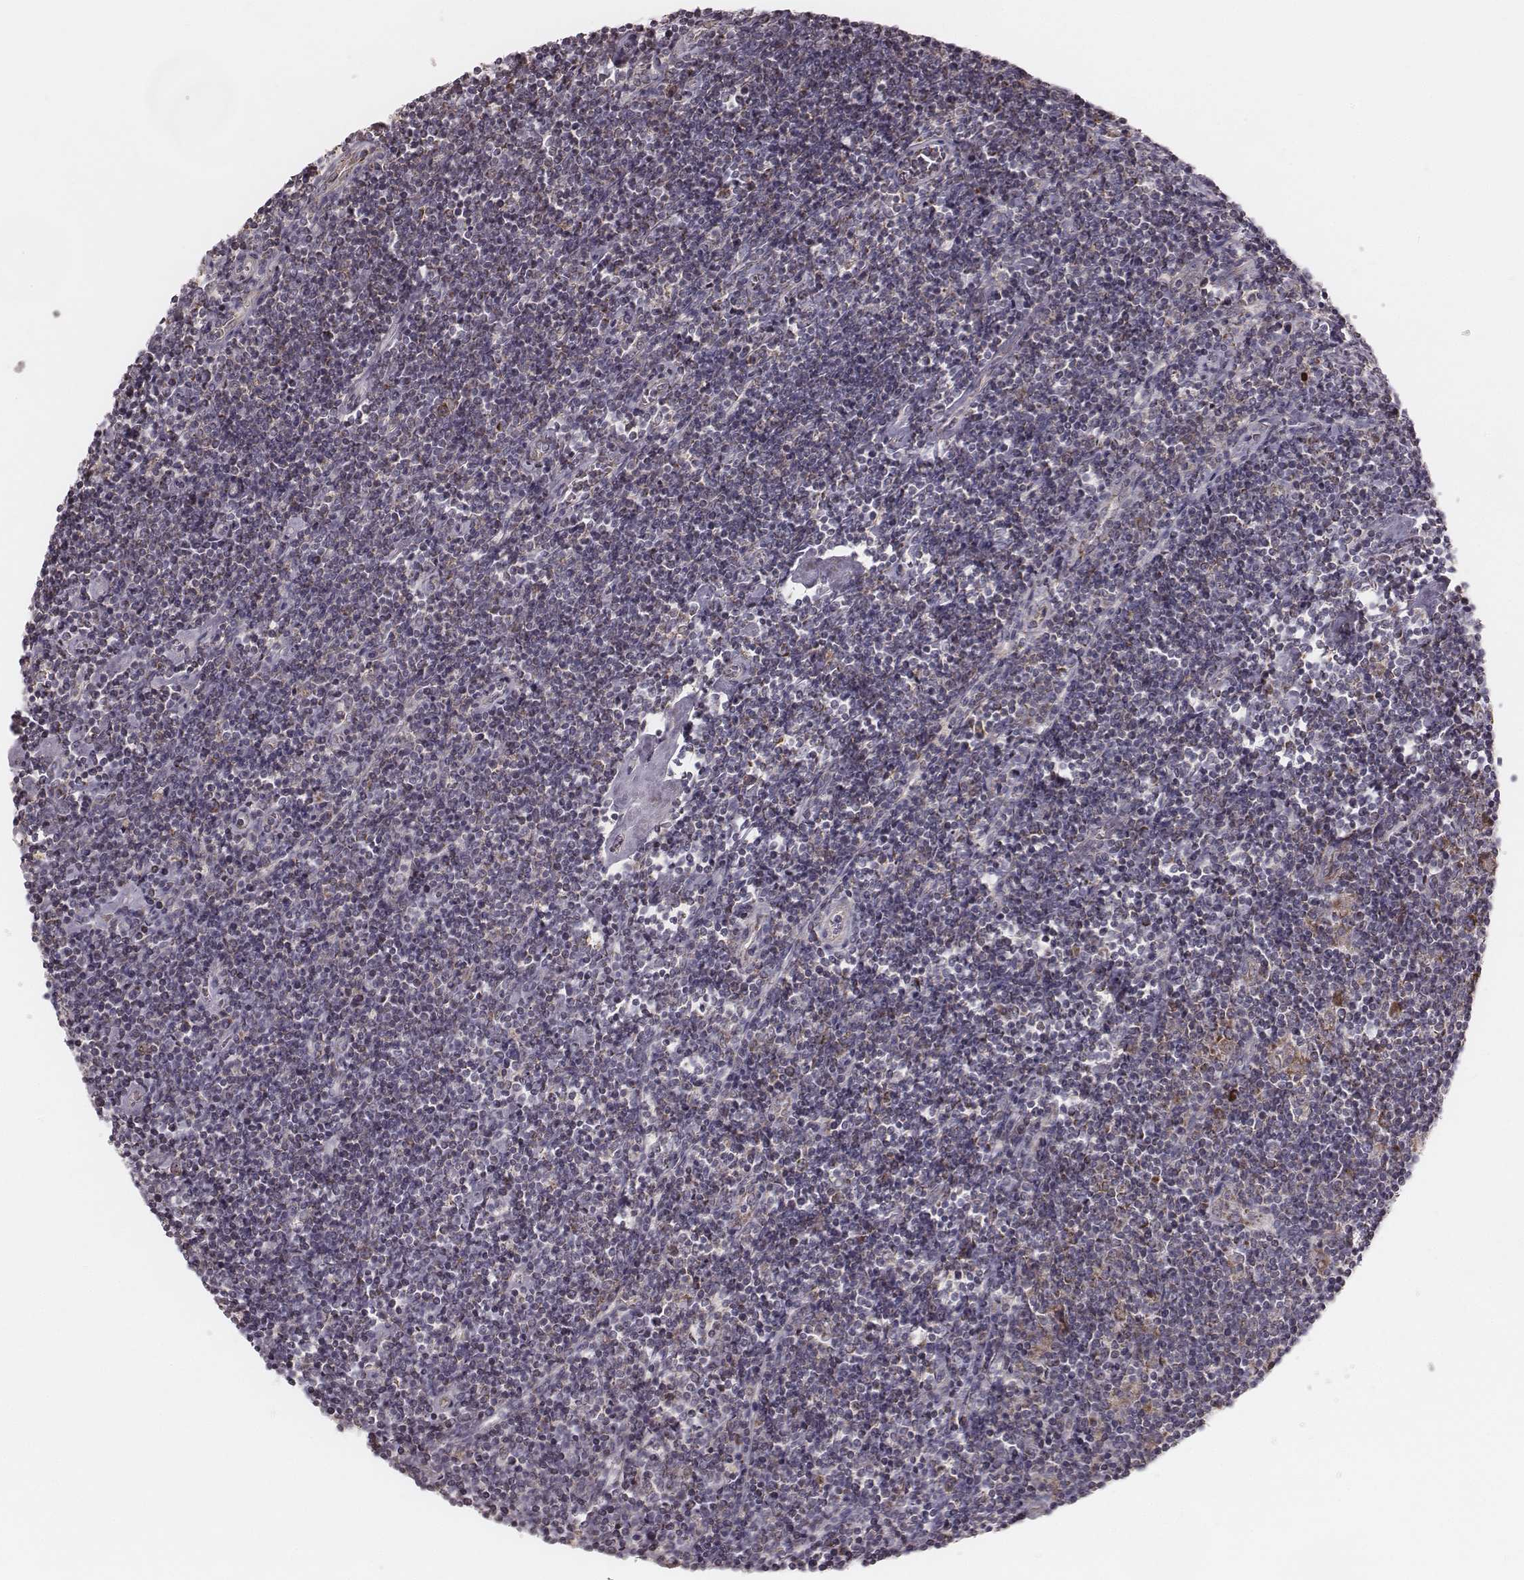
{"staining": {"intensity": "moderate", "quantity": "25%-75%", "location": "cytoplasmic/membranous"}, "tissue": "lymphoma", "cell_type": "Tumor cells", "image_type": "cancer", "snomed": [{"axis": "morphology", "description": "Hodgkin's disease, NOS"}, {"axis": "topography", "description": "Lymph node"}], "caption": "Immunohistochemistry histopathology image of neoplastic tissue: Hodgkin's disease stained using immunohistochemistry (IHC) shows medium levels of moderate protein expression localized specifically in the cytoplasmic/membranous of tumor cells, appearing as a cytoplasmic/membranous brown color.", "gene": "MRPS27", "patient": {"sex": "male", "age": 40}}